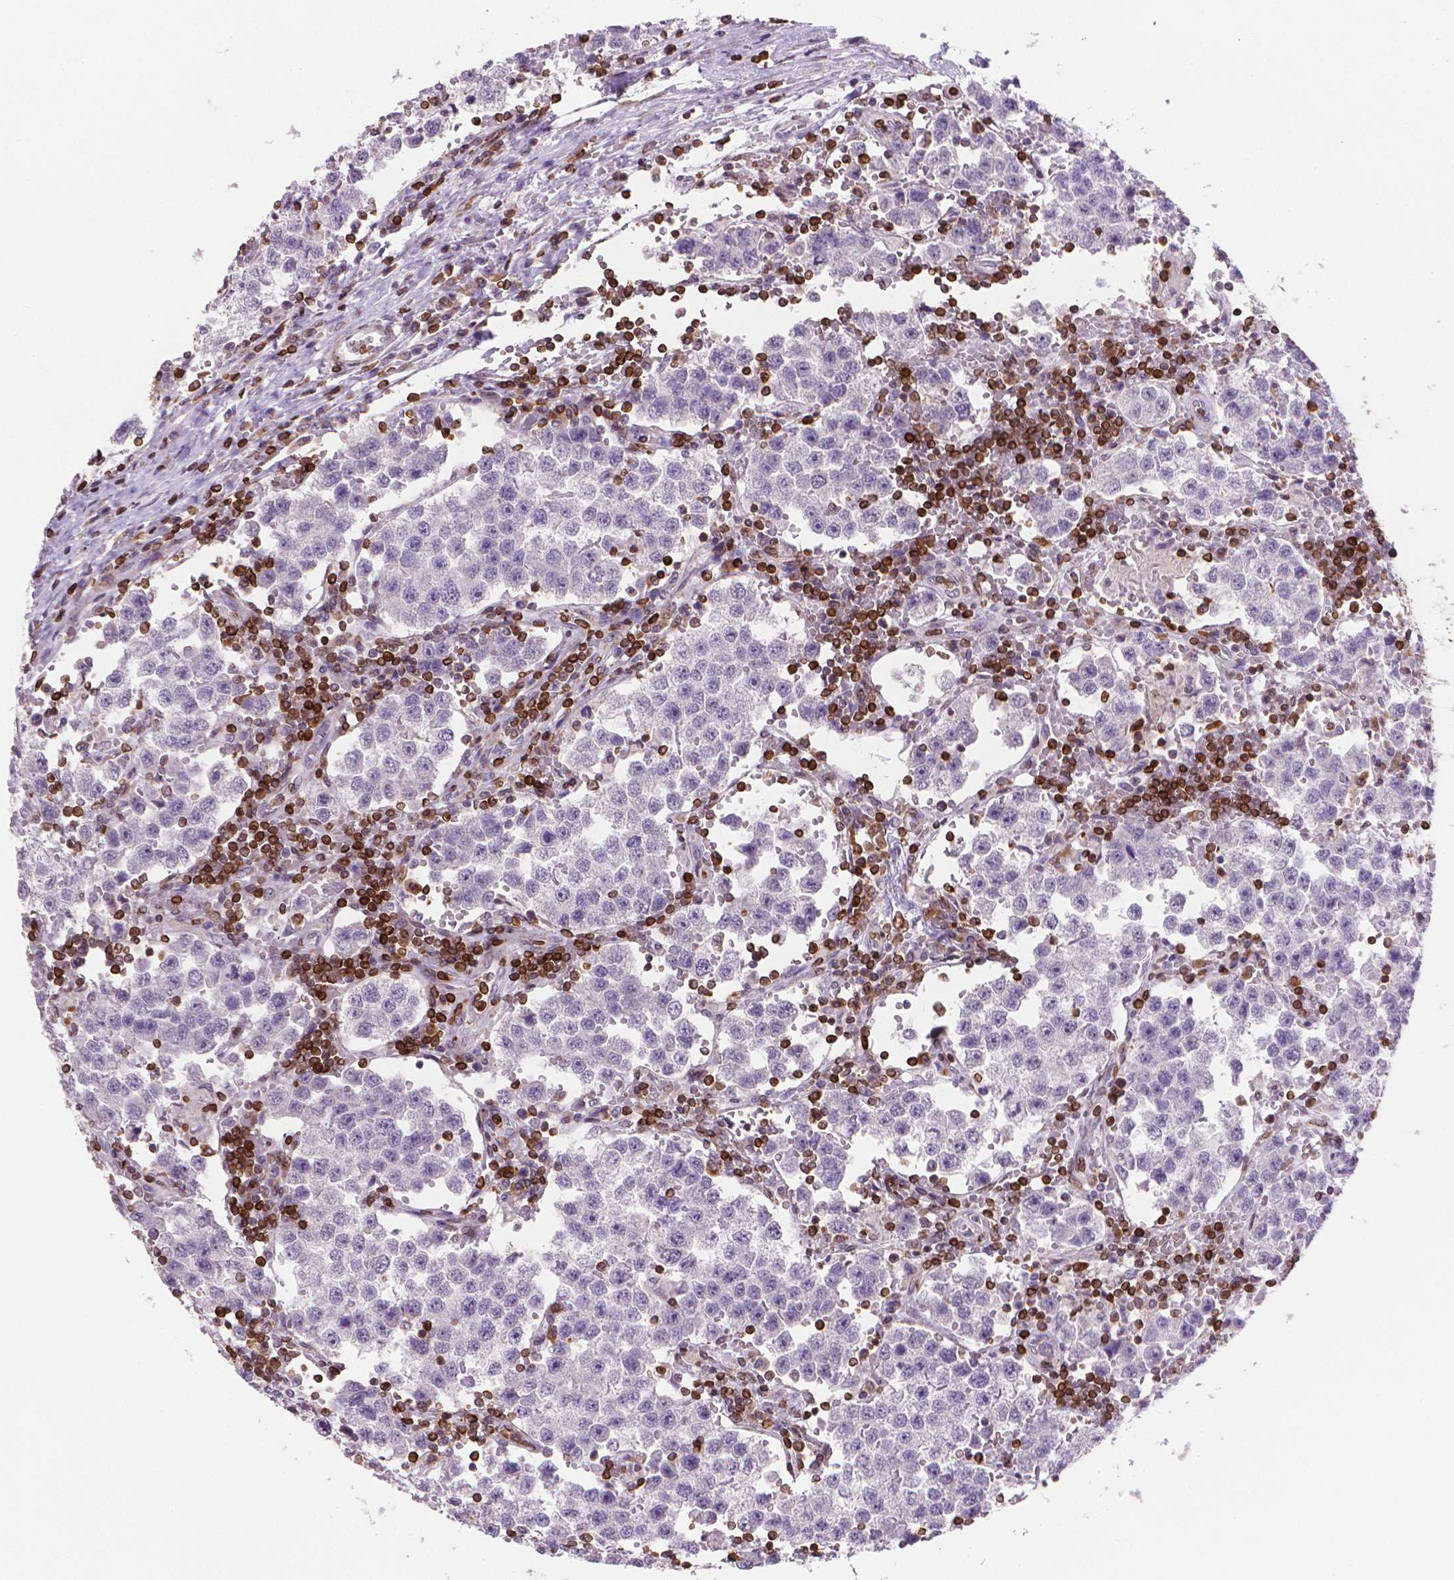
{"staining": {"intensity": "negative", "quantity": "none", "location": "none"}, "tissue": "testis cancer", "cell_type": "Tumor cells", "image_type": "cancer", "snomed": [{"axis": "morphology", "description": "Seminoma, NOS"}, {"axis": "topography", "description": "Testis"}], "caption": "DAB immunohistochemical staining of seminoma (testis) reveals no significant expression in tumor cells. The staining is performed using DAB (3,3'-diaminobenzidine) brown chromogen with nuclei counter-stained in using hematoxylin.", "gene": "BCL2", "patient": {"sex": "male", "age": 37}}